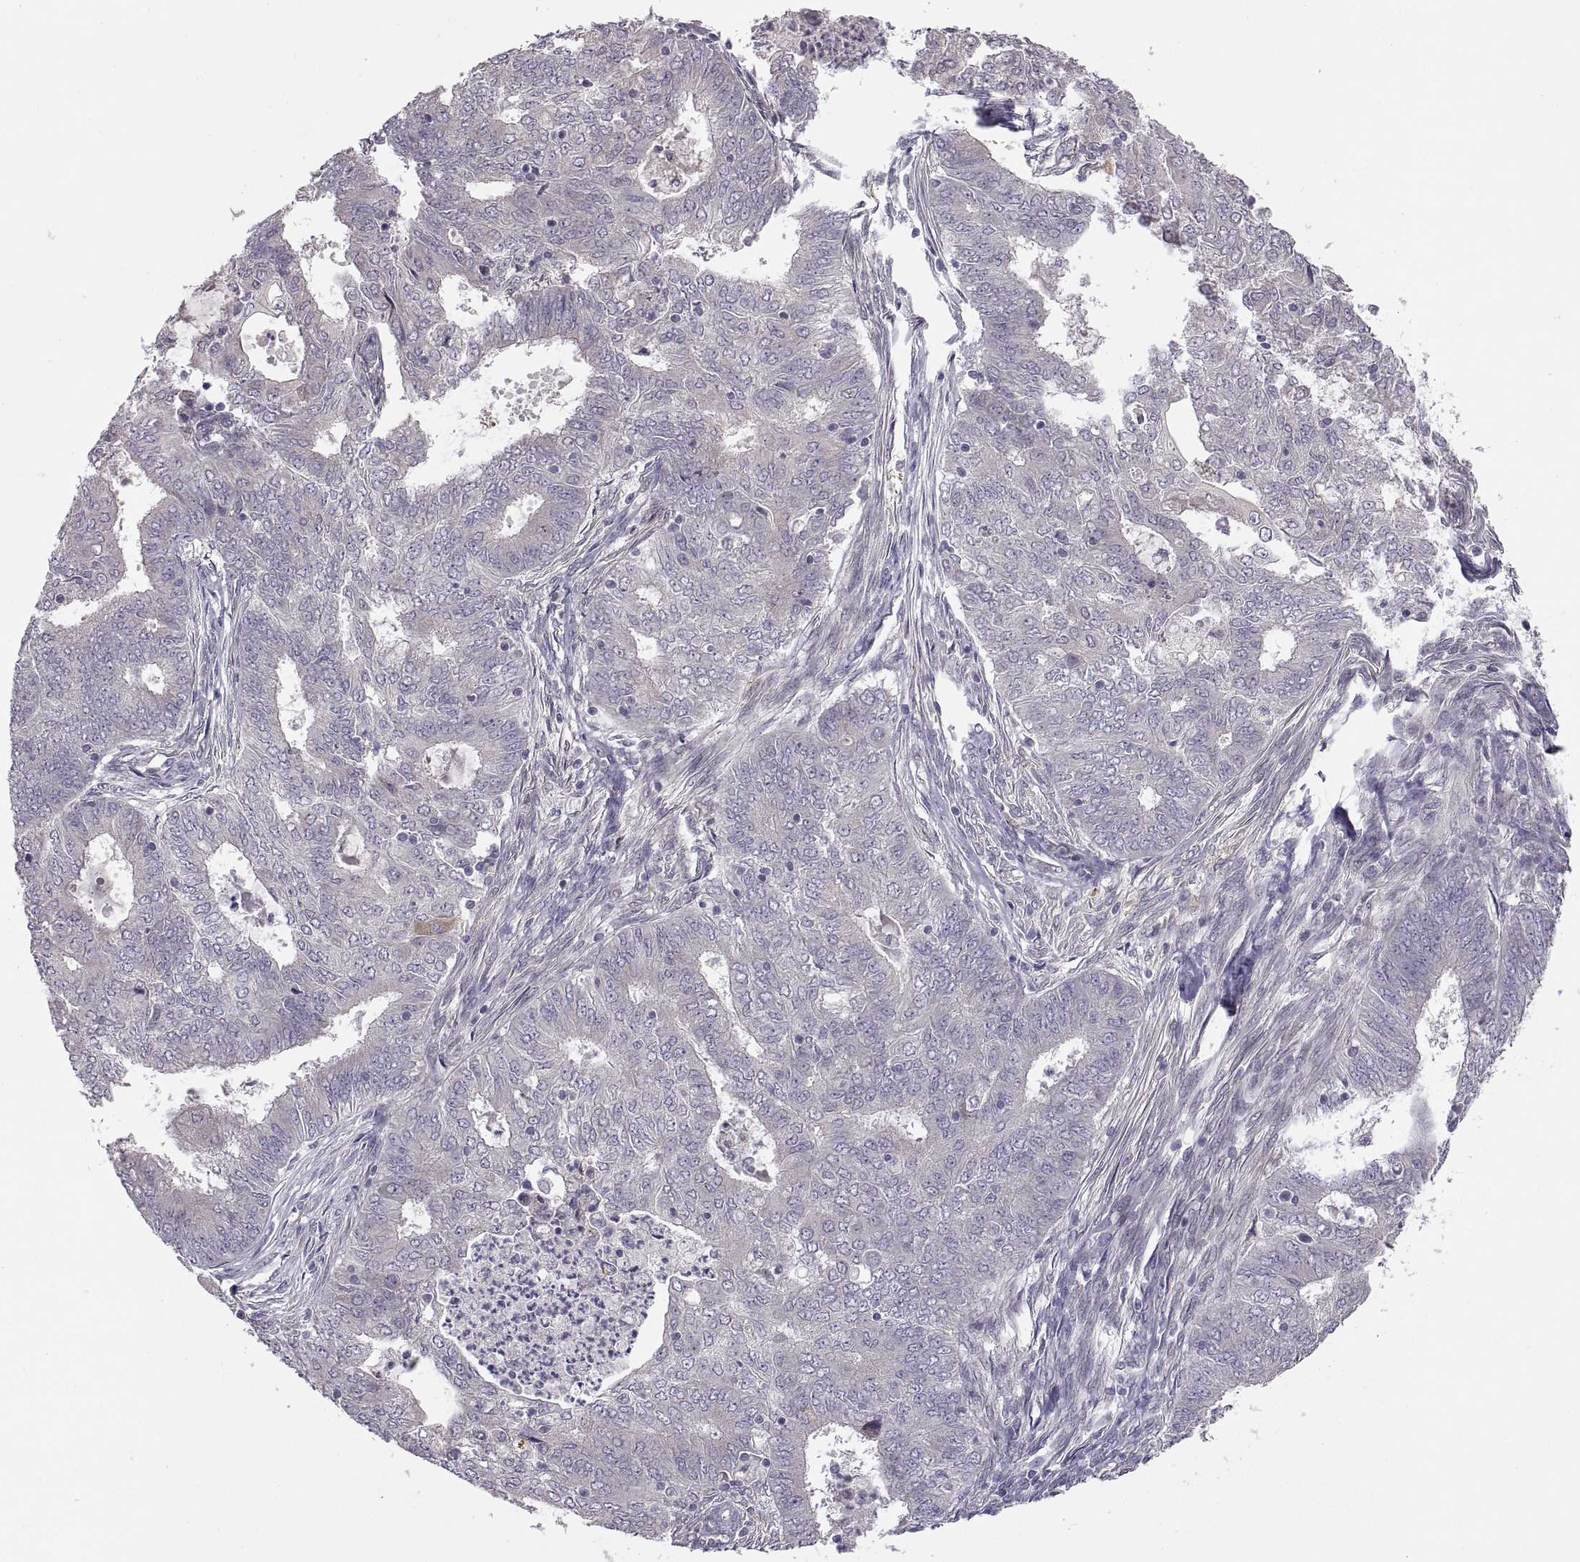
{"staining": {"intensity": "negative", "quantity": "none", "location": "none"}, "tissue": "endometrial cancer", "cell_type": "Tumor cells", "image_type": "cancer", "snomed": [{"axis": "morphology", "description": "Adenocarcinoma, NOS"}, {"axis": "topography", "description": "Endometrium"}], "caption": "Immunohistochemistry of endometrial adenocarcinoma displays no staining in tumor cells.", "gene": "ACSBG2", "patient": {"sex": "female", "age": 62}}